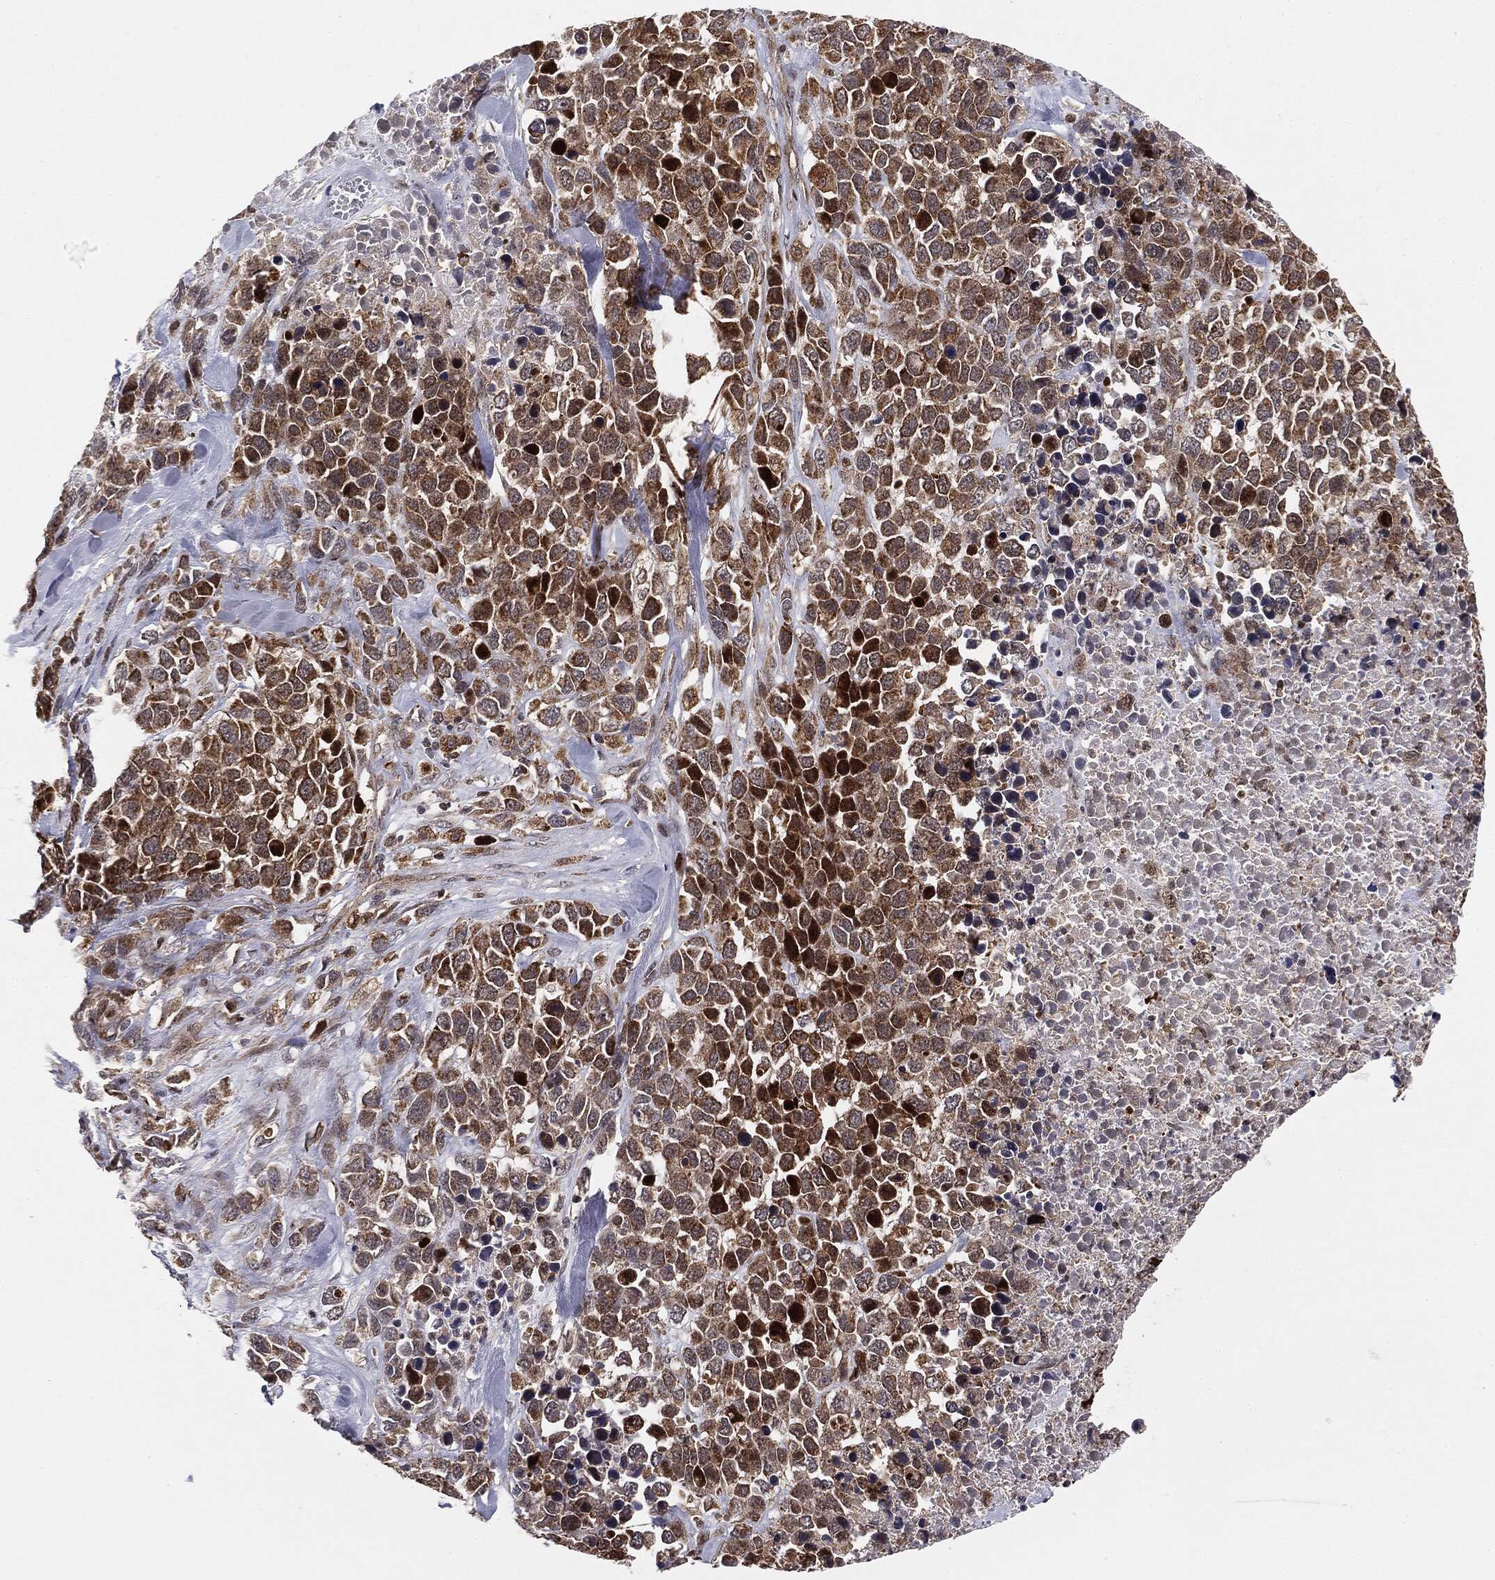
{"staining": {"intensity": "moderate", "quantity": ">75%", "location": "cytoplasmic/membranous"}, "tissue": "melanoma", "cell_type": "Tumor cells", "image_type": "cancer", "snomed": [{"axis": "morphology", "description": "Malignant melanoma, Metastatic site"}, {"axis": "topography", "description": "Skin"}], "caption": "Human melanoma stained with a protein marker displays moderate staining in tumor cells.", "gene": "PTEN", "patient": {"sex": "male", "age": 84}}